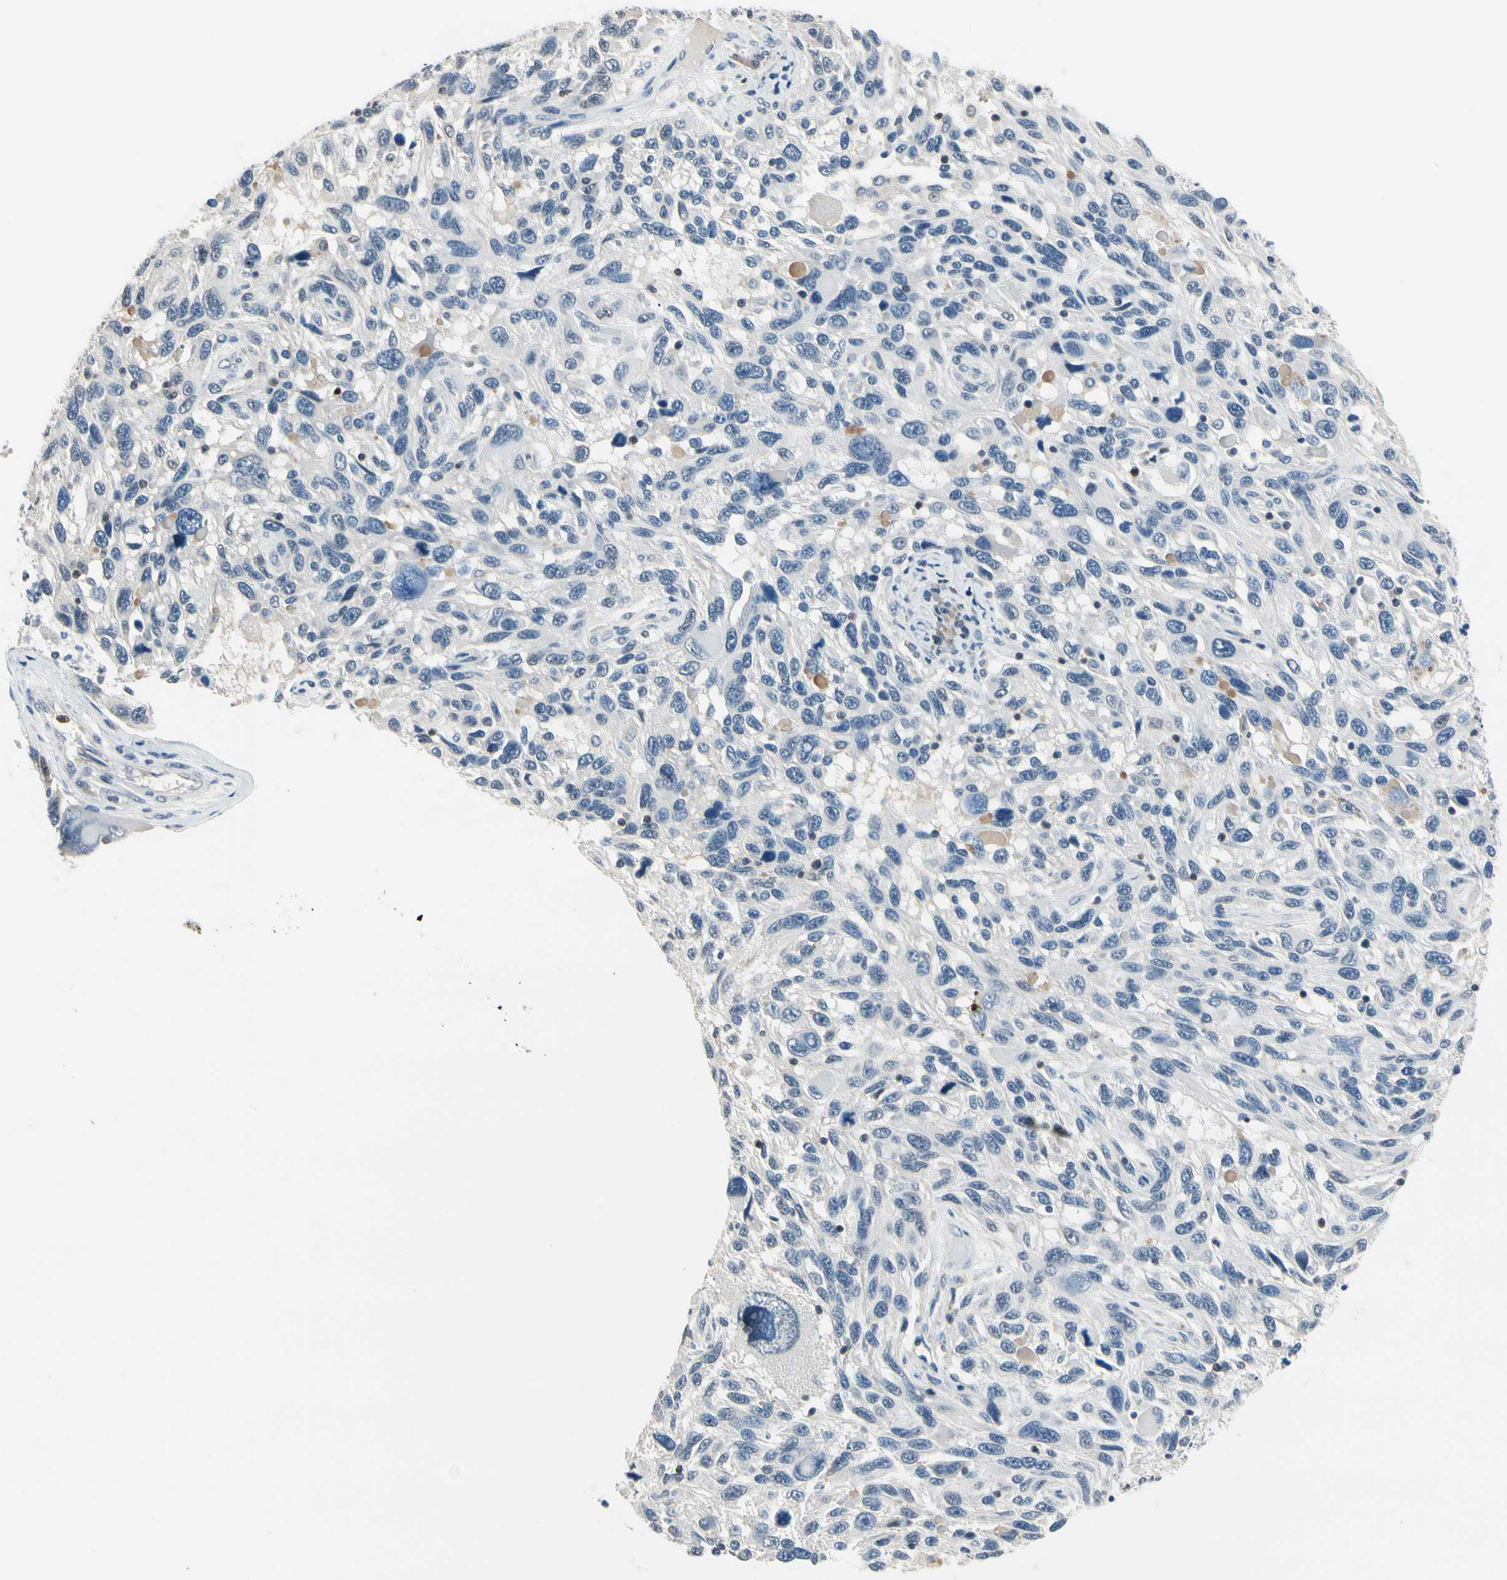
{"staining": {"intensity": "negative", "quantity": "none", "location": "none"}, "tissue": "melanoma", "cell_type": "Tumor cells", "image_type": "cancer", "snomed": [{"axis": "morphology", "description": "Malignant melanoma, NOS"}, {"axis": "topography", "description": "Skin"}], "caption": "Tumor cells are negative for protein expression in human malignant melanoma. (DAB (3,3'-diaminobenzidine) immunohistochemistry visualized using brightfield microscopy, high magnification).", "gene": "NFATC2", "patient": {"sex": "male", "age": 53}}